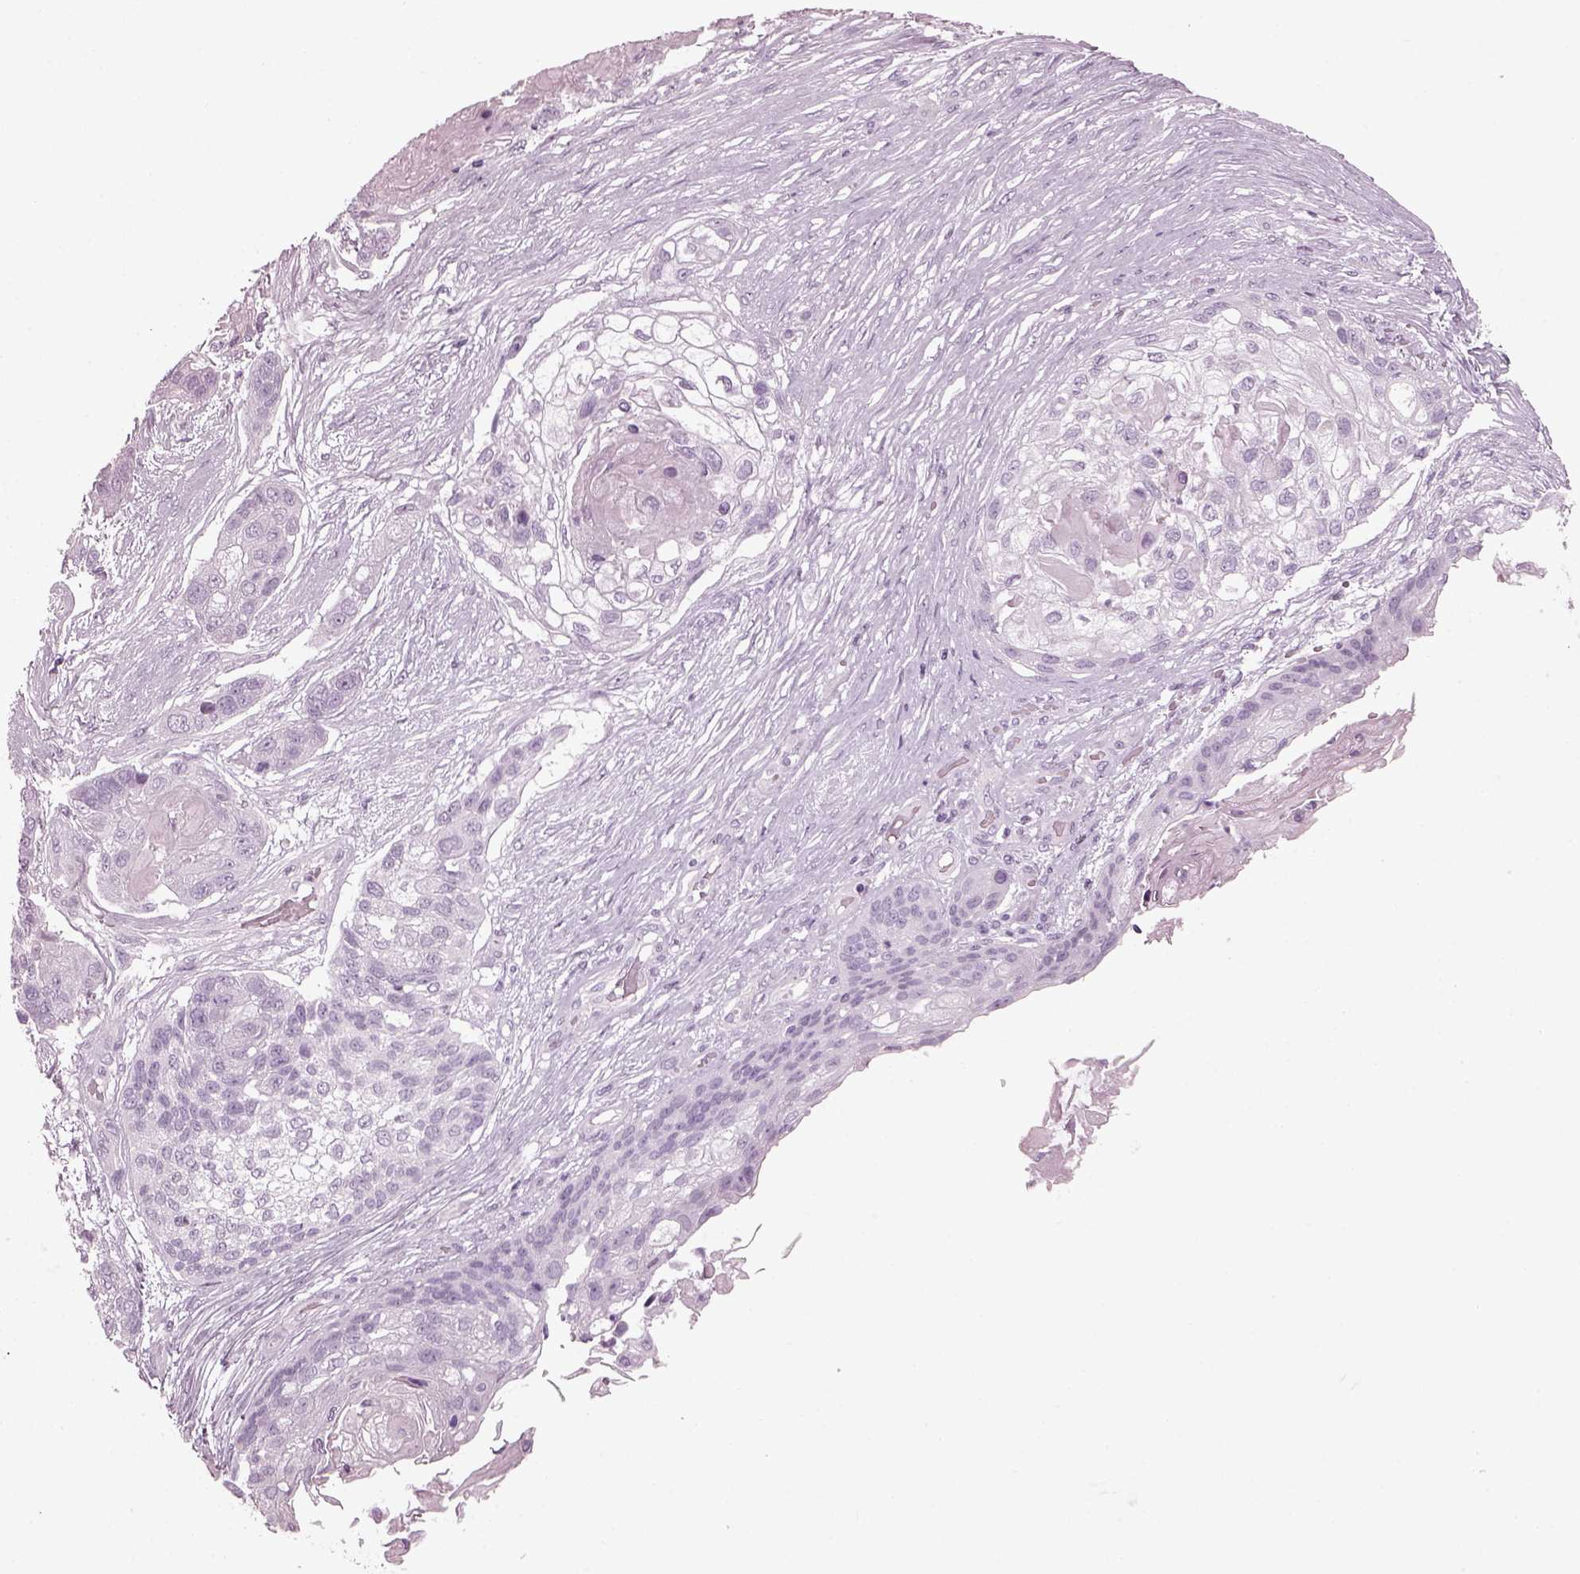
{"staining": {"intensity": "negative", "quantity": "none", "location": "none"}, "tissue": "lung cancer", "cell_type": "Tumor cells", "image_type": "cancer", "snomed": [{"axis": "morphology", "description": "Squamous cell carcinoma, NOS"}, {"axis": "topography", "description": "Lung"}], "caption": "Immunohistochemistry of squamous cell carcinoma (lung) shows no expression in tumor cells. (DAB immunohistochemistry visualized using brightfield microscopy, high magnification).", "gene": "PDC", "patient": {"sex": "male", "age": 69}}